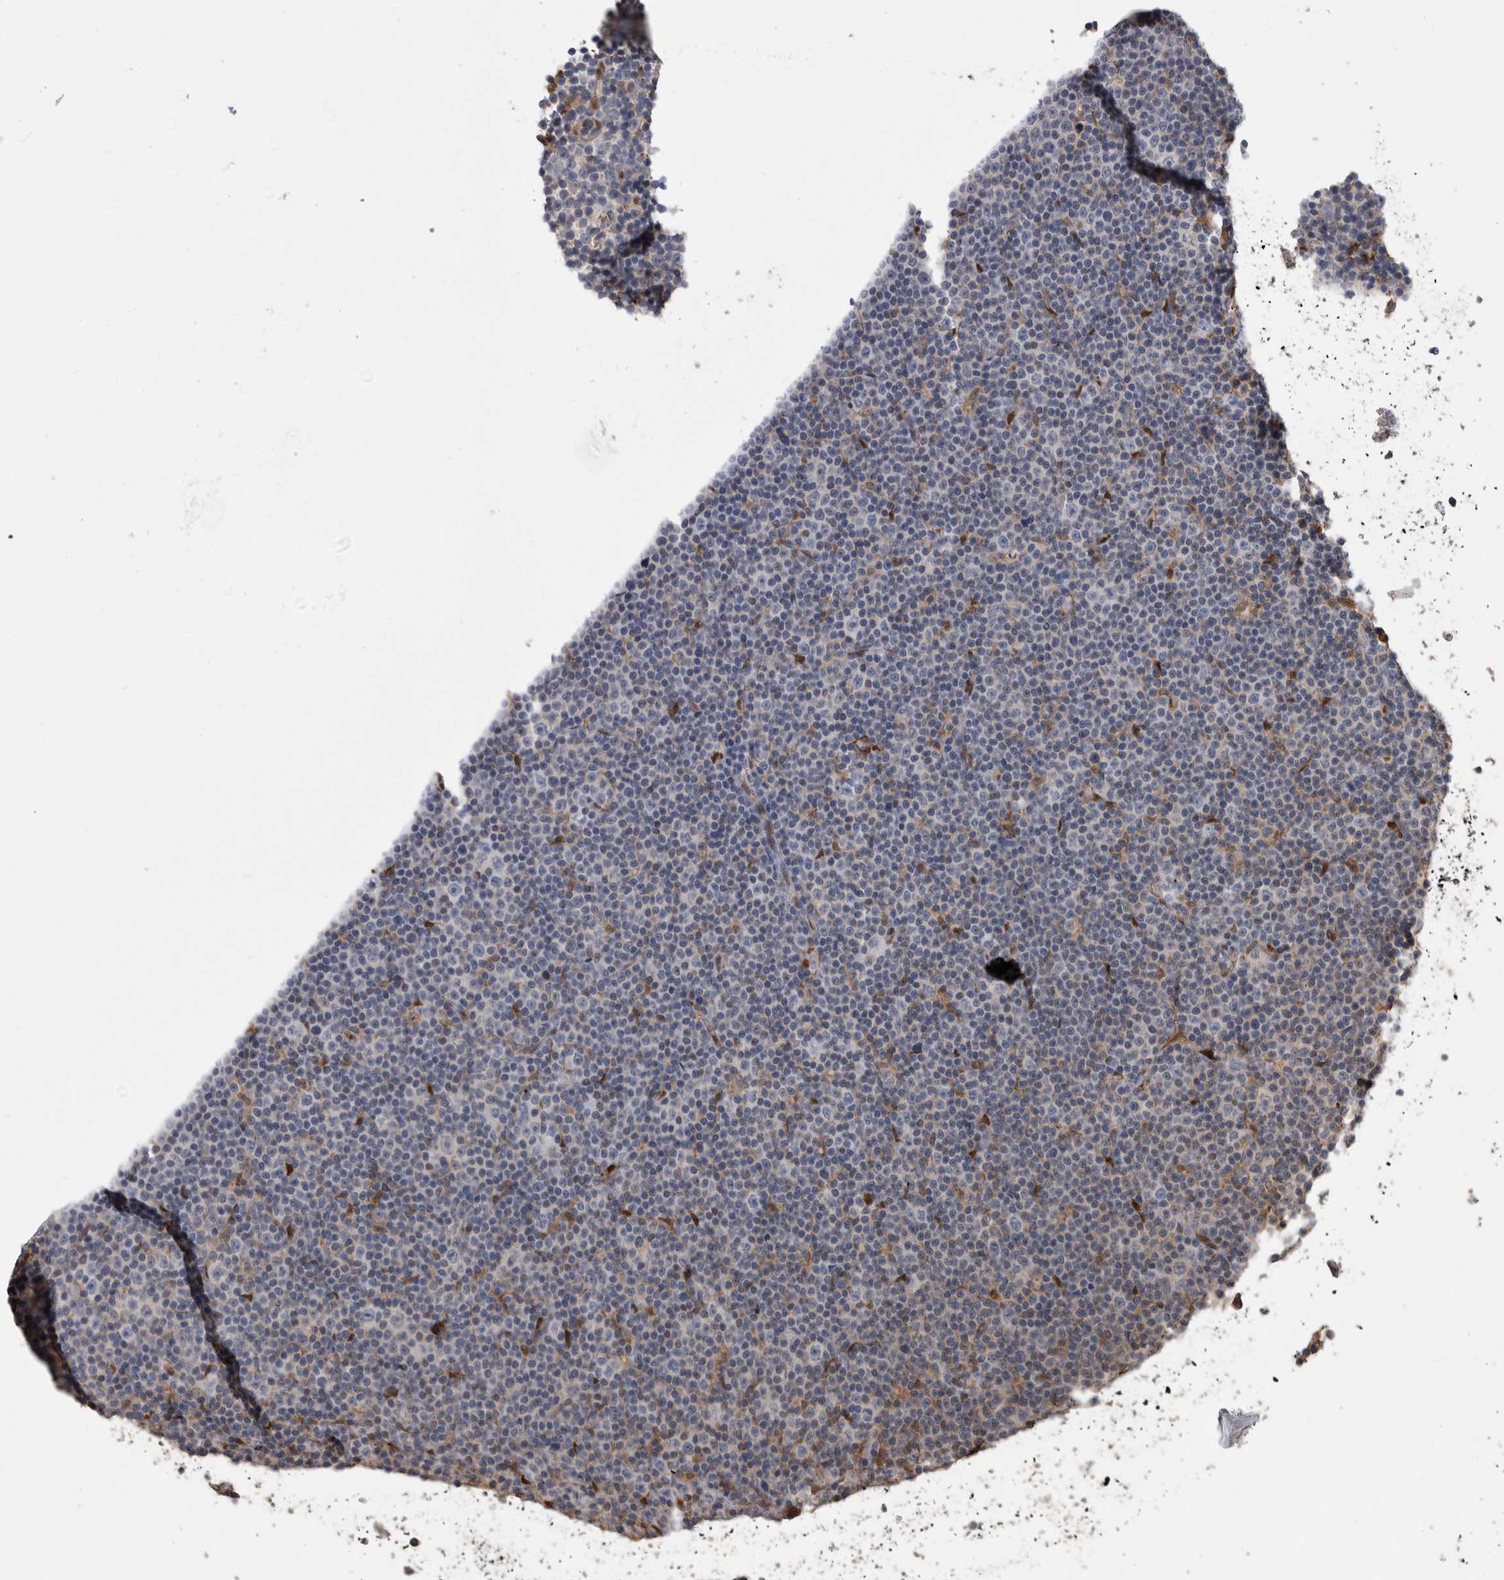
{"staining": {"intensity": "negative", "quantity": "none", "location": "none"}, "tissue": "lymphoma", "cell_type": "Tumor cells", "image_type": "cancer", "snomed": [{"axis": "morphology", "description": "Malignant lymphoma, non-Hodgkin's type, Low grade"}, {"axis": "topography", "description": "Lymph node"}], "caption": "DAB immunohistochemical staining of human malignant lymphoma, non-Hodgkin's type (low-grade) exhibits no significant positivity in tumor cells.", "gene": "LXN", "patient": {"sex": "female", "age": 67}}